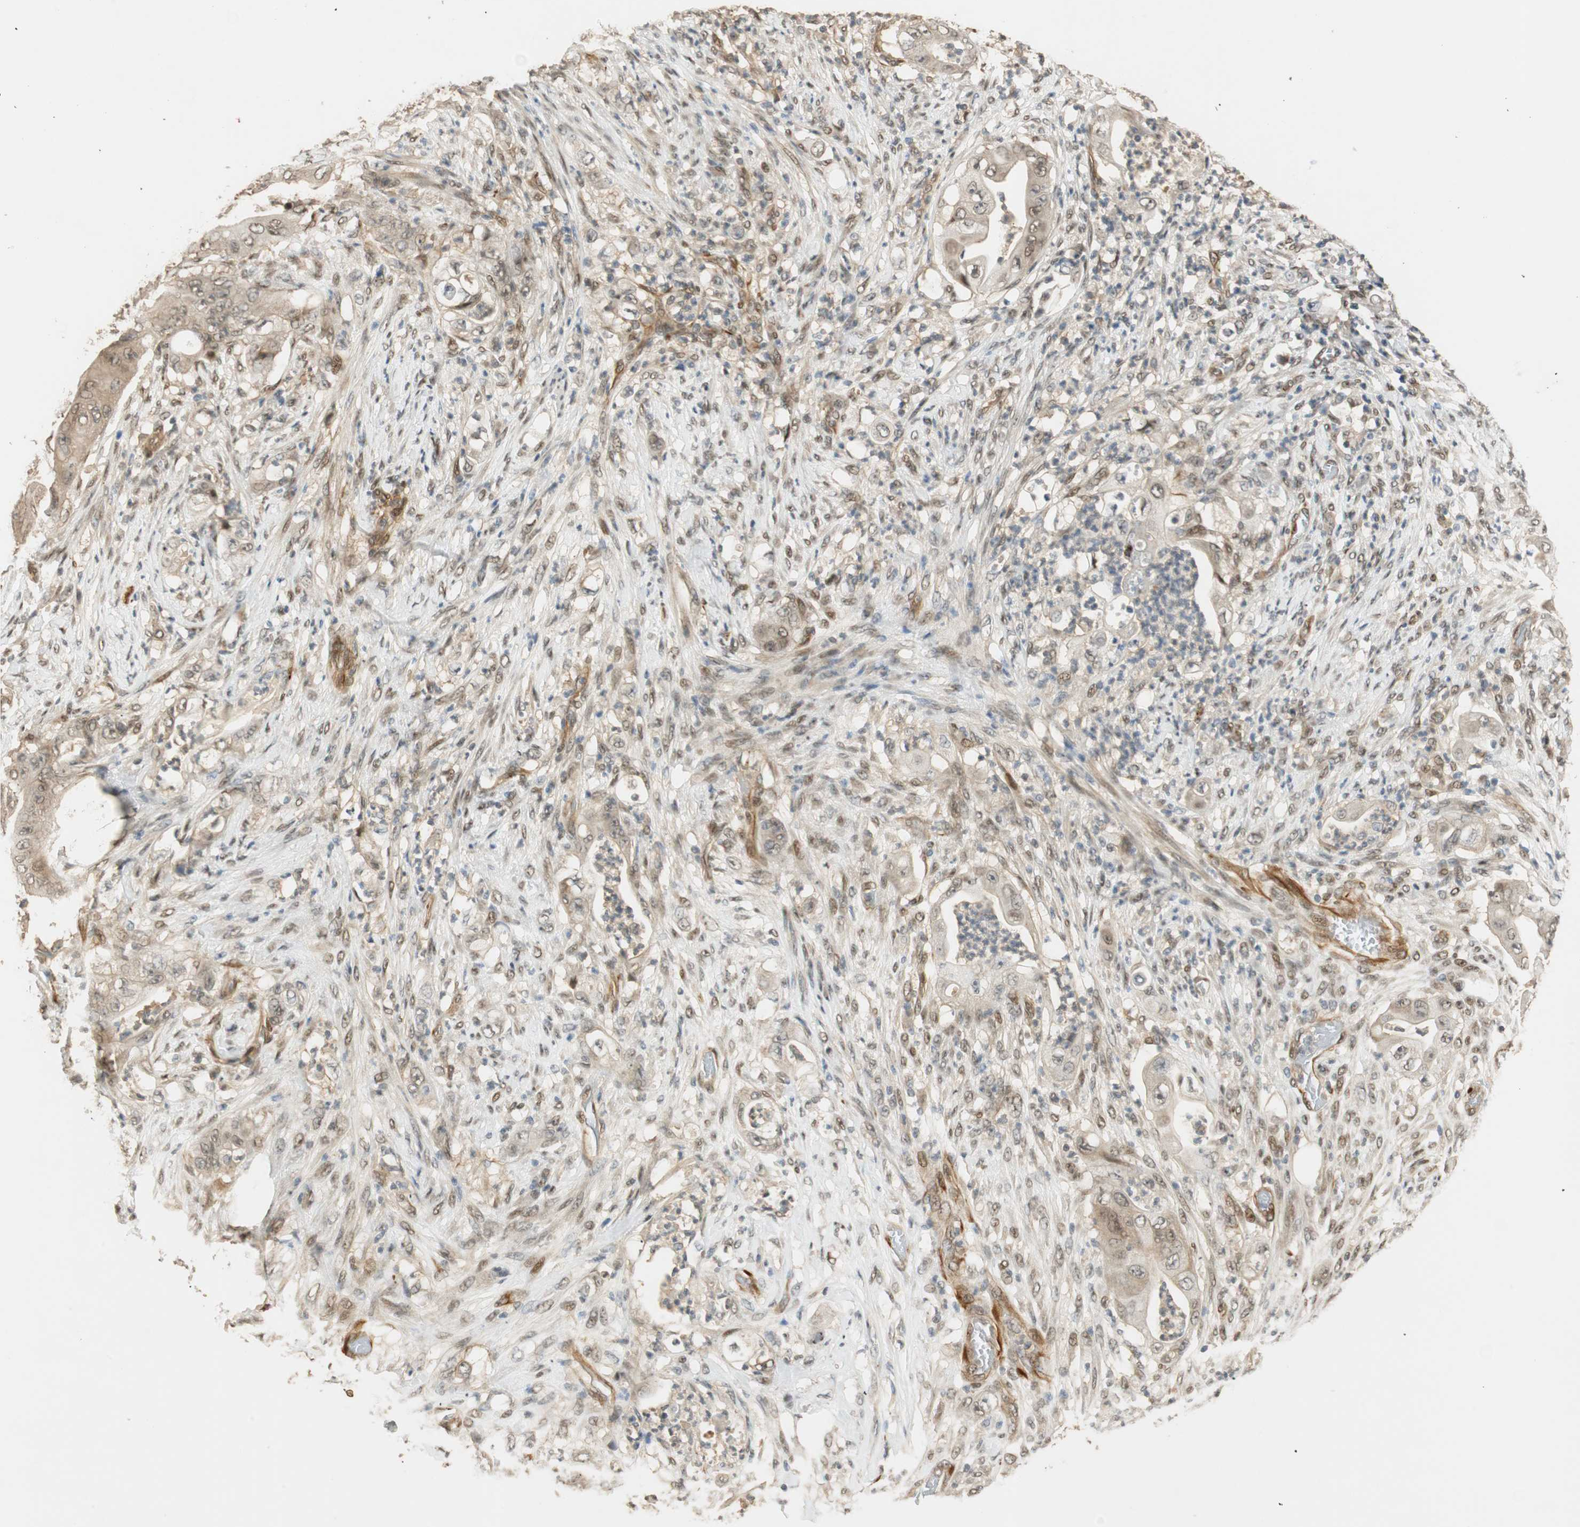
{"staining": {"intensity": "negative", "quantity": "none", "location": "none"}, "tissue": "stomach cancer", "cell_type": "Tumor cells", "image_type": "cancer", "snomed": [{"axis": "morphology", "description": "Adenocarcinoma, NOS"}, {"axis": "topography", "description": "Stomach"}], "caption": "Immunohistochemistry of human stomach adenocarcinoma reveals no staining in tumor cells.", "gene": "NES", "patient": {"sex": "female", "age": 73}}